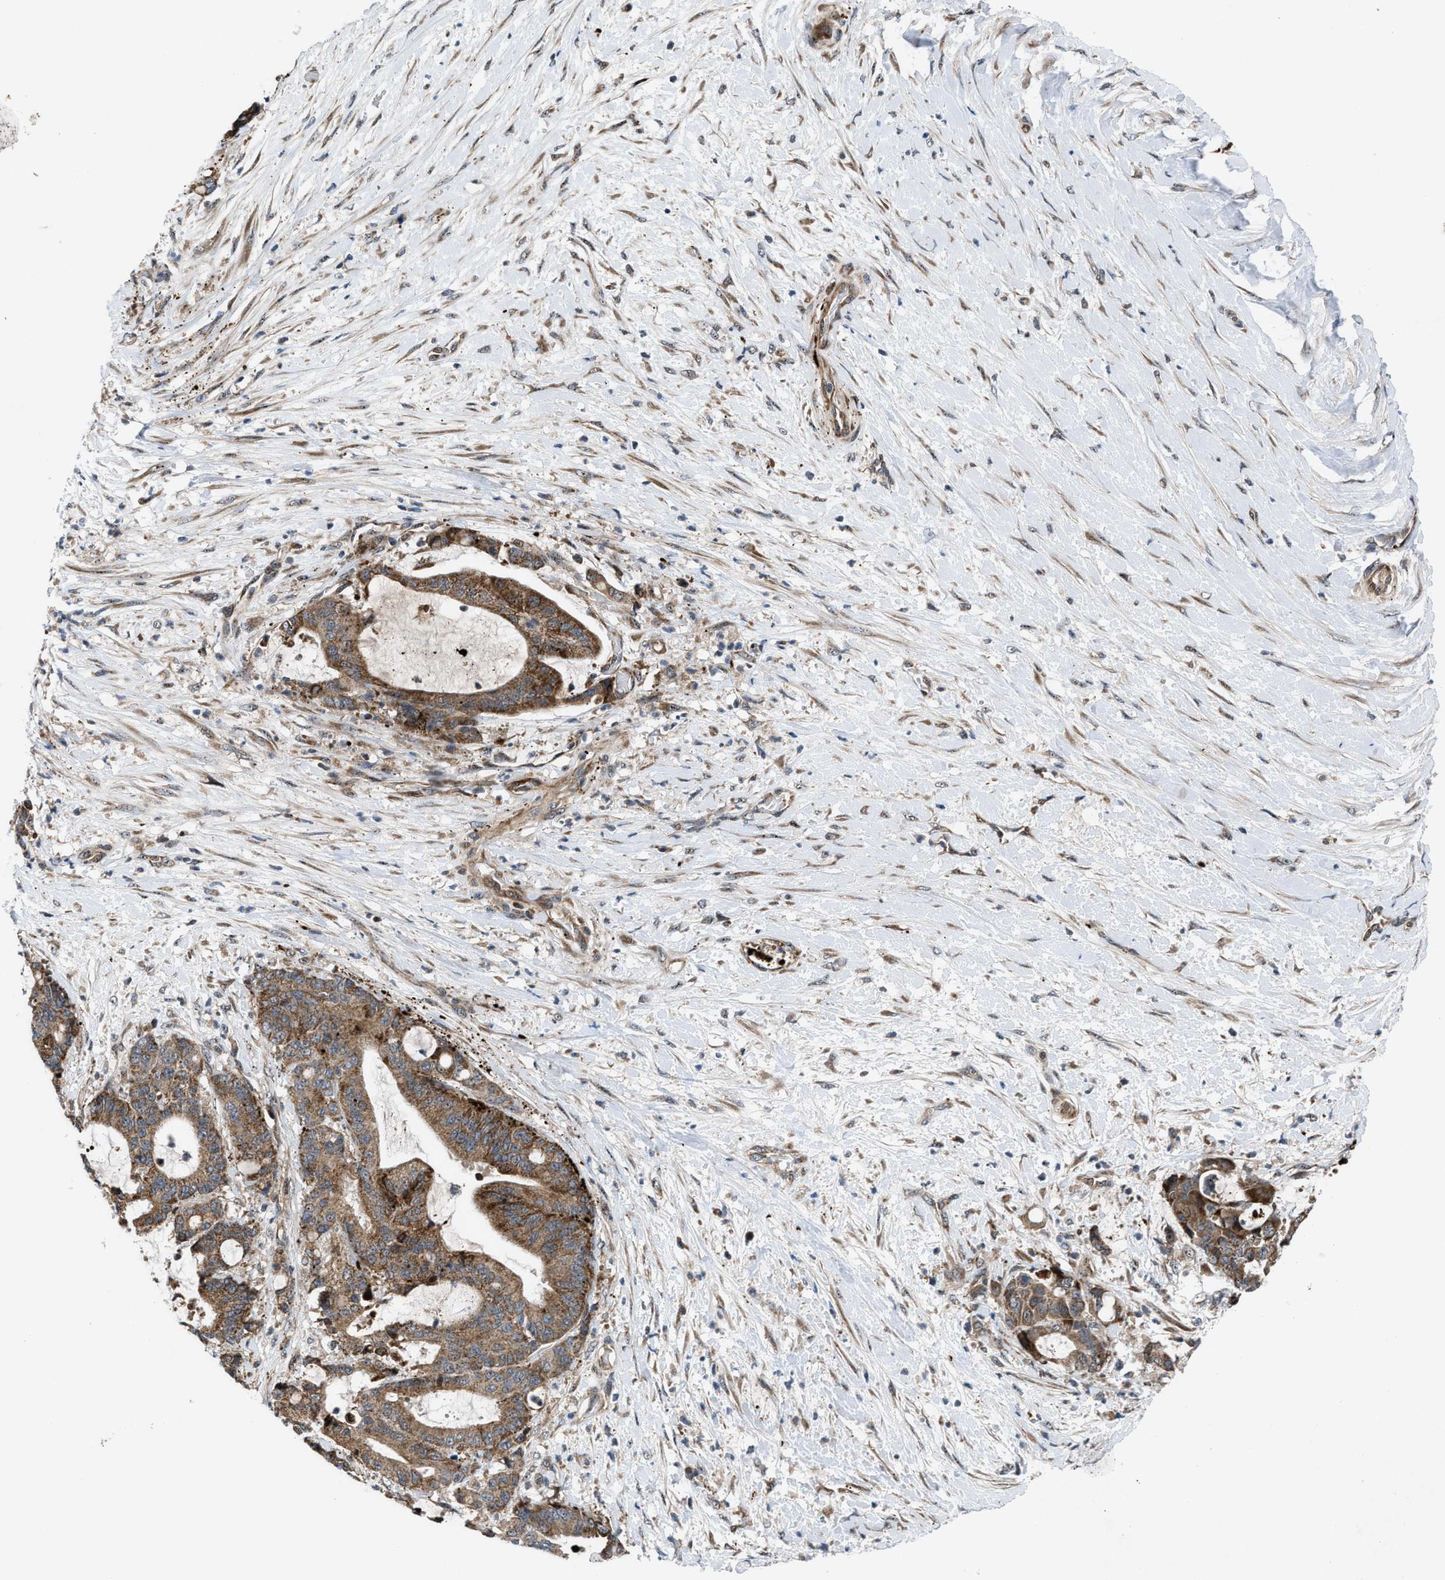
{"staining": {"intensity": "moderate", "quantity": ">75%", "location": "cytoplasmic/membranous"}, "tissue": "liver cancer", "cell_type": "Tumor cells", "image_type": "cancer", "snomed": [{"axis": "morphology", "description": "Normal tissue, NOS"}, {"axis": "morphology", "description": "Cholangiocarcinoma"}, {"axis": "topography", "description": "Liver"}, {"axis": "topography", "description": "Peripheral nerve tissue"}], "caption": "Protein expression analysis of liver cancer exhibits moderate cytoplasmic/membranous staining in approximately >75% of tumor cells.", "gene": "AP3M2", "patient": {"sex": "female", "age": 73}}